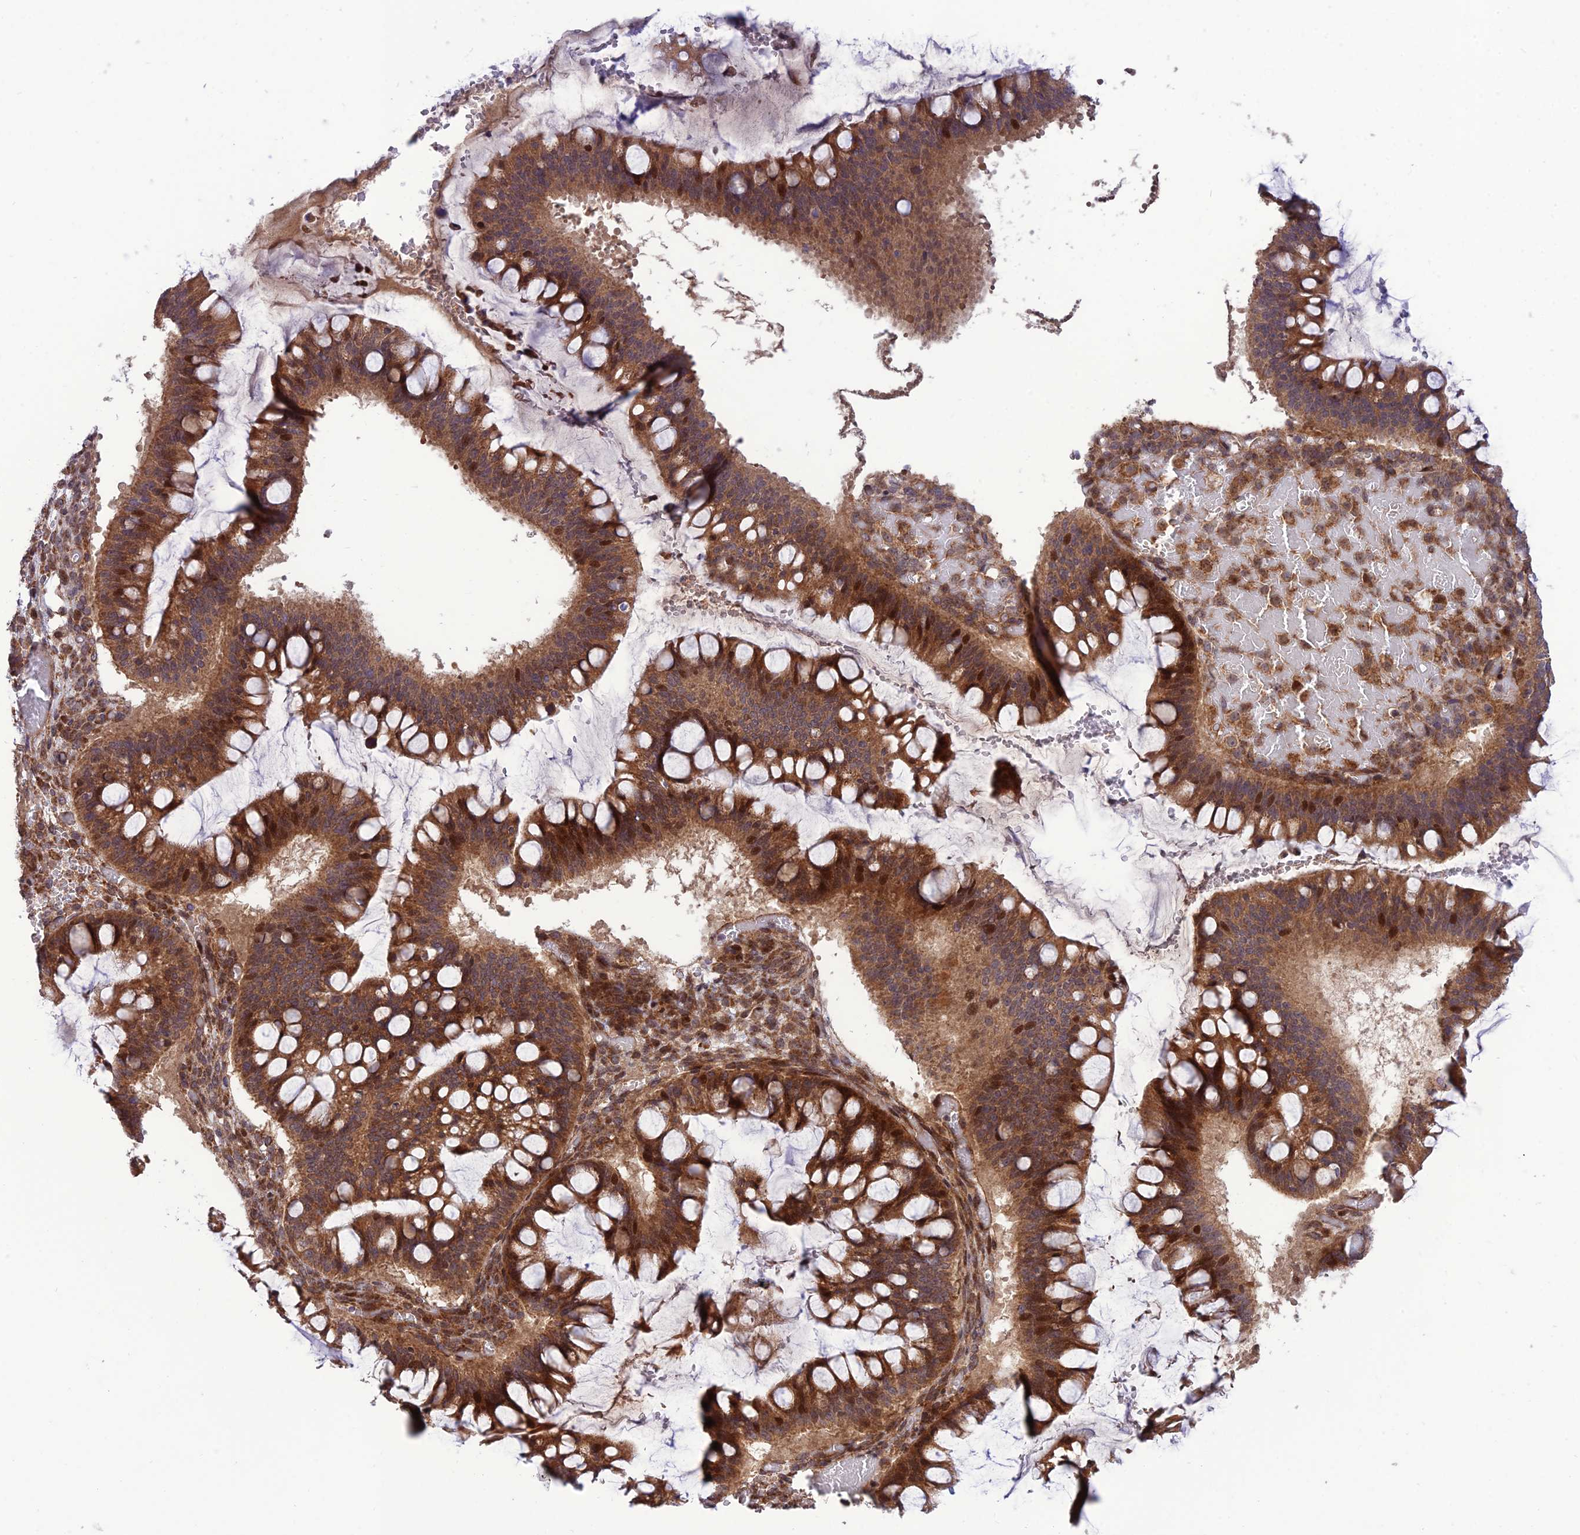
{"staining": {"intensity": "moderate", "quantity": ">75%", "location": "cytoplasmic/membranous,nuclear"}, "tissue": "ovarian cancer", "cell_type": "Tumor cells", "image_type": "cancer", "snomed": [{"axis": "morphology", "description": "Cystadenocarcinoma, mucinous, NOS"}, {"axis": "topography", "description": "Ovary"}], "caption": "About >75% of tumor cells in human ovarian mucinous cystadenocarcinoma show moderate cytoplasmic/membranous and nuclear protein positivity as visualized by brown immunohistochemical staining.", "gene": "PLEKHG2", "patient": {"sex": "female", "age": 73}}